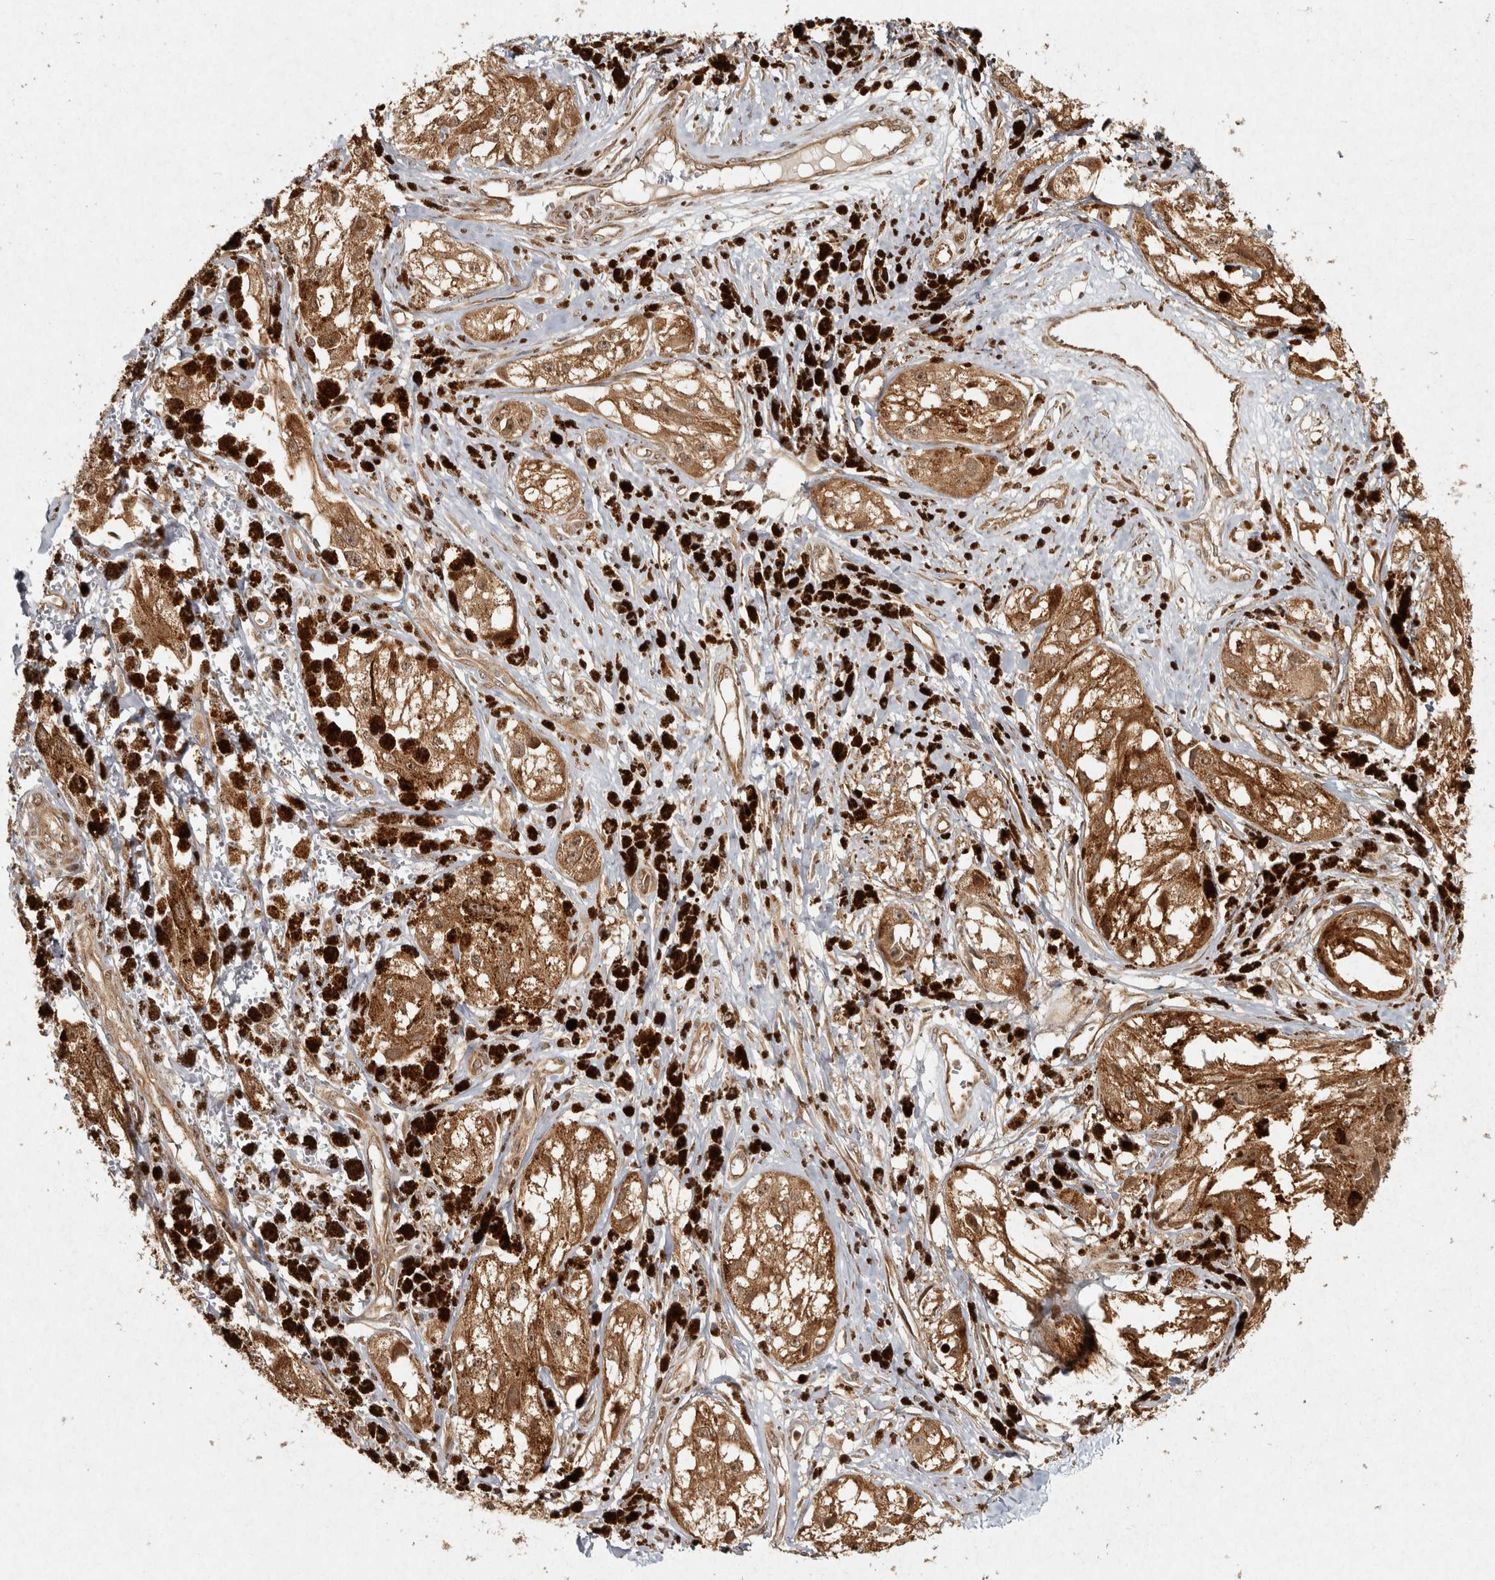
{"staining": {"intensity": "moderate", "quantity": ">75%", "location": "cytoplasmic/membranous"}, "tissue": "melanoma", "cell_type": "Tumor cells", "image_type": "cancer", "snomed": [{"axis": "morphology", "description": "Malignant melanoma, NOS"}, {"axis": "topography", "description": "Skin"}], "caption": "Malignant melanoma stained with DAB immunohistochemistry reveals medium levels of moderate cytoplasmic/membranous expression in approximately >75% of tumor cells.", "gene": "CAMSAP2", "patient": {"sex": "male", "age": 88}}